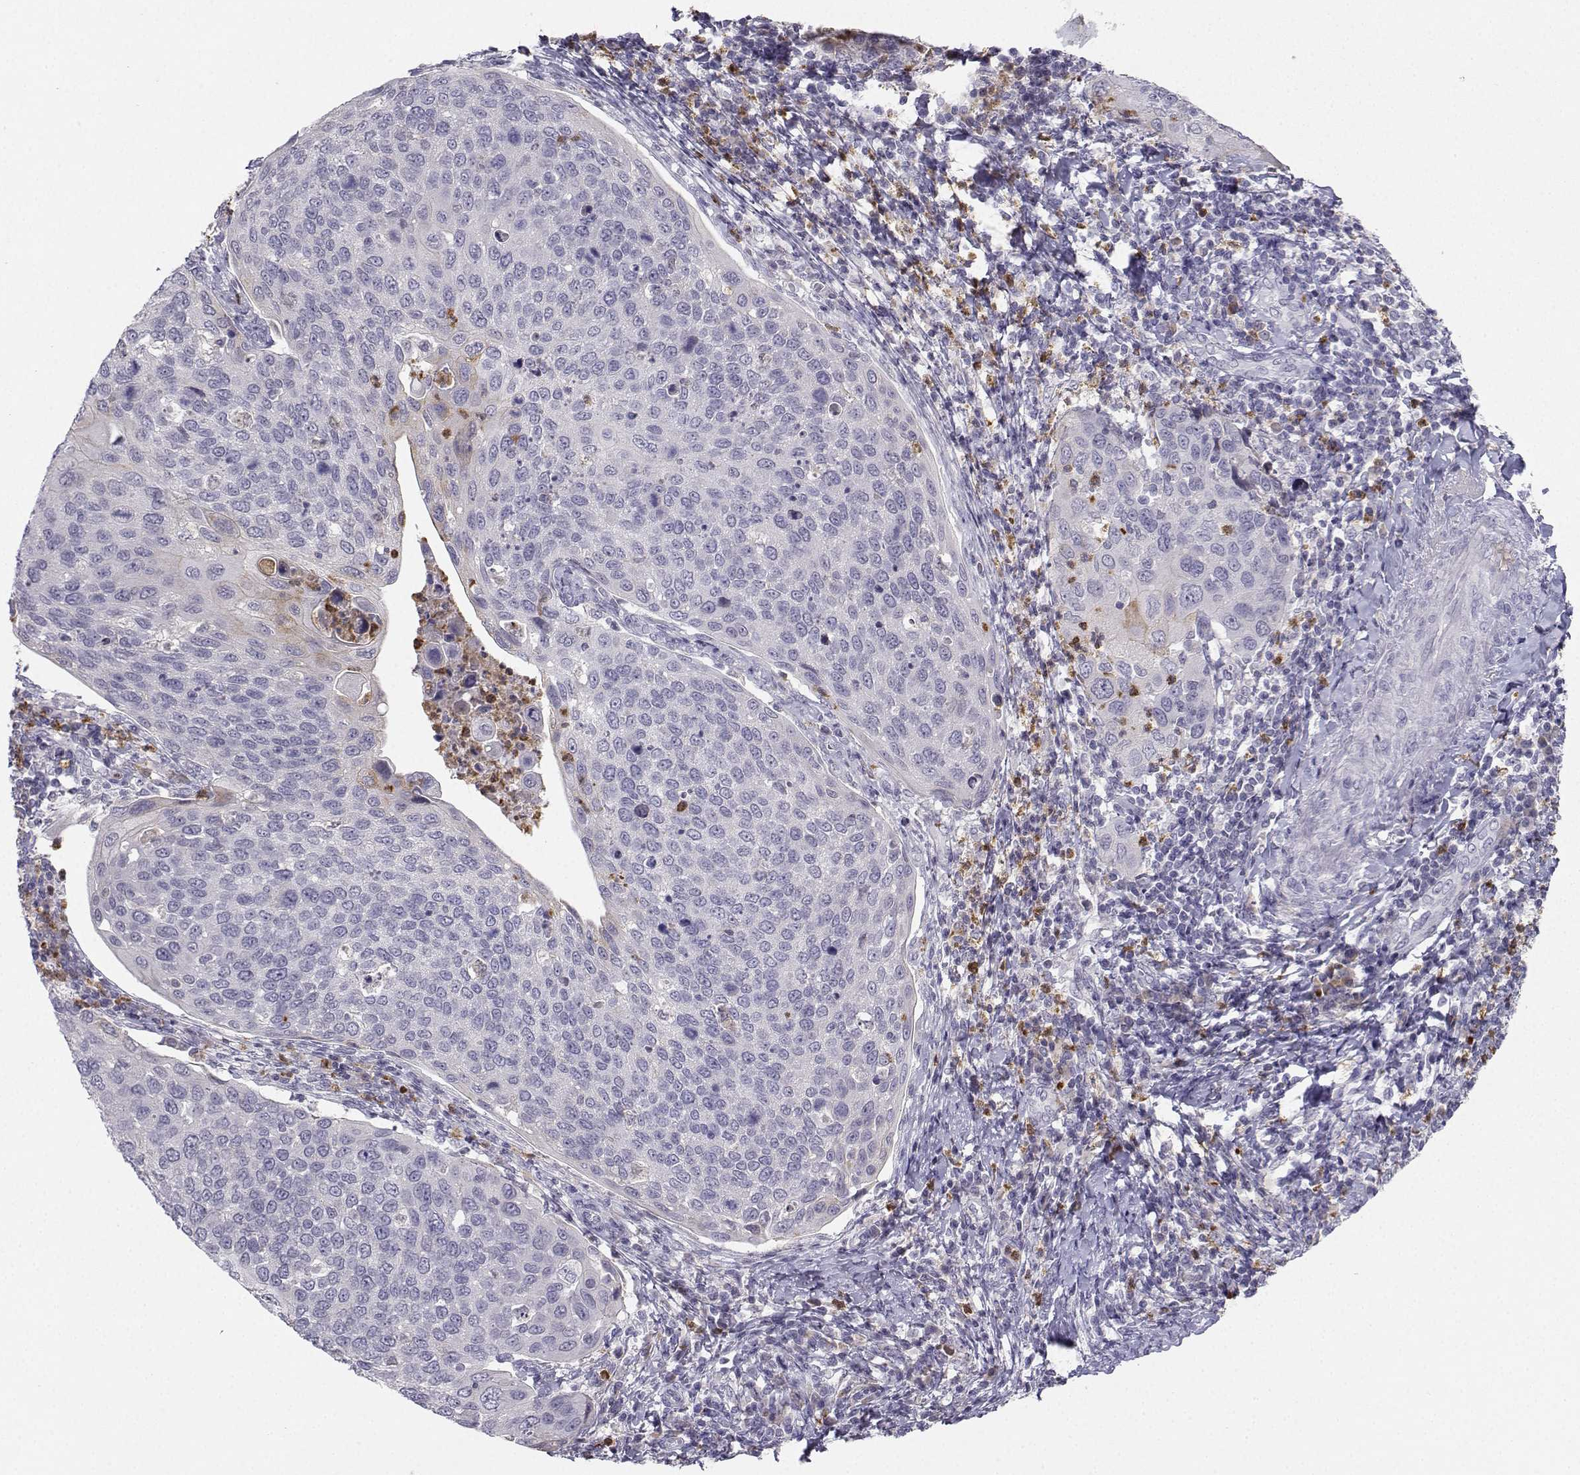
{"staining": {"intensity": "negative", "quantity": "none", "location": "none"}, "tissue": "cervical cancer", "cell_type": "Tumor cells", "image_type": "cancer", "snomed": [{"axis": "morphology", "description": "Squamous cell carcinoma, NOS"}, {"axis": "topography", "description": "Cervix"}], "caption": "An immunohistochemistry photomicrograph of cervical squamous cell carcinoma is shown. There is no staining in tumor cells of cervical squamous cell carcinoma.", "gene": "CALY", "patient": {"sex": "female", "age": 54}}